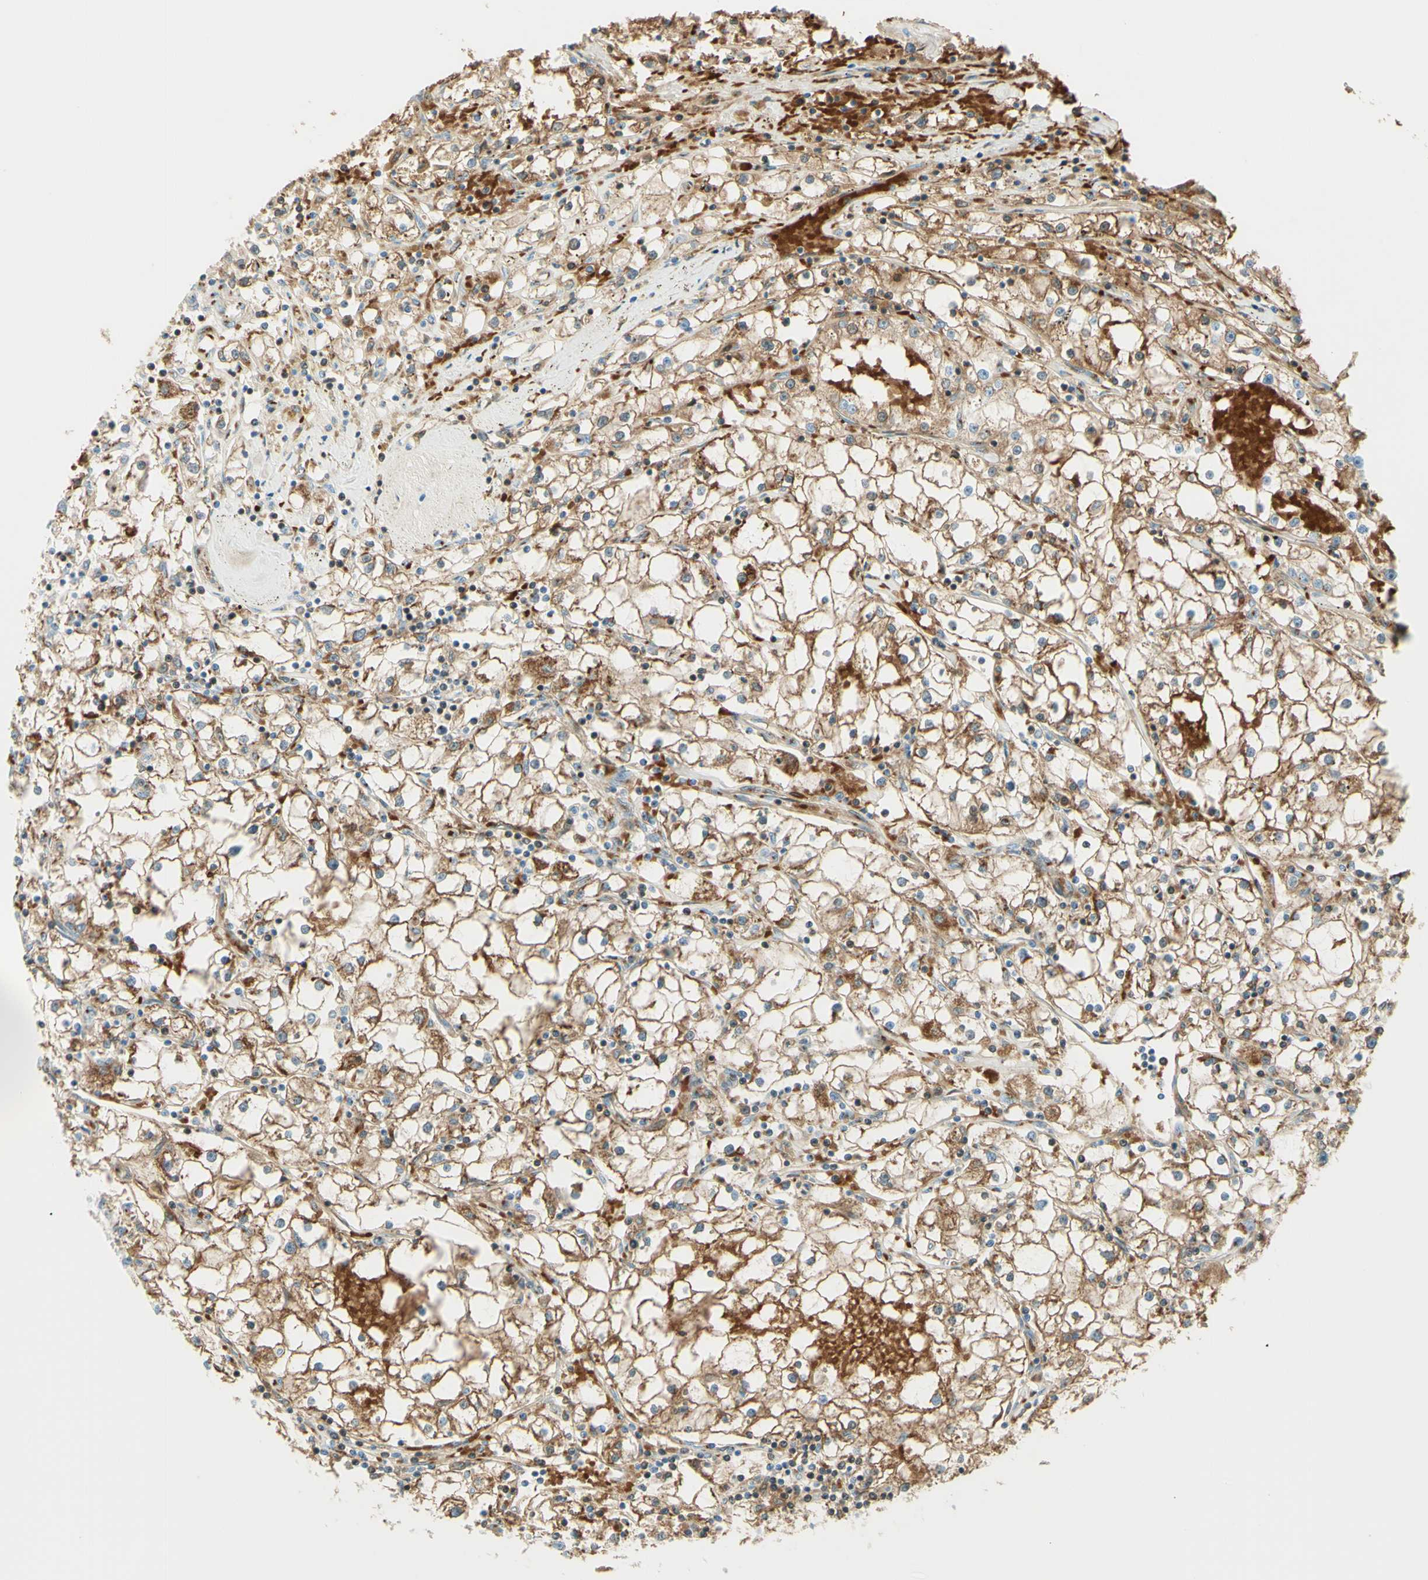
{"staining": {"intensity": "moderate", "quantity": ">75%", "location": "cytoplasmic/membranous"}, "tissue": "renal cancer", "cell_type": "Tumor cells", "image_type": "cancer", "snomed": [{"axis": "morphology", "description": "Adenocarcinoma, NOS"}, {"axis": "topography", "description": "Kidney"}], "caption": "This histopathology image shows immunohistochemistry (IHC) staining of adenocarcinoma (renal), with medium moderate cytoplasmic/membranous expression in about >75% of tumor cells.", "gene": "GOLGB1", "patient": {"sex": "male", "age": 56}}